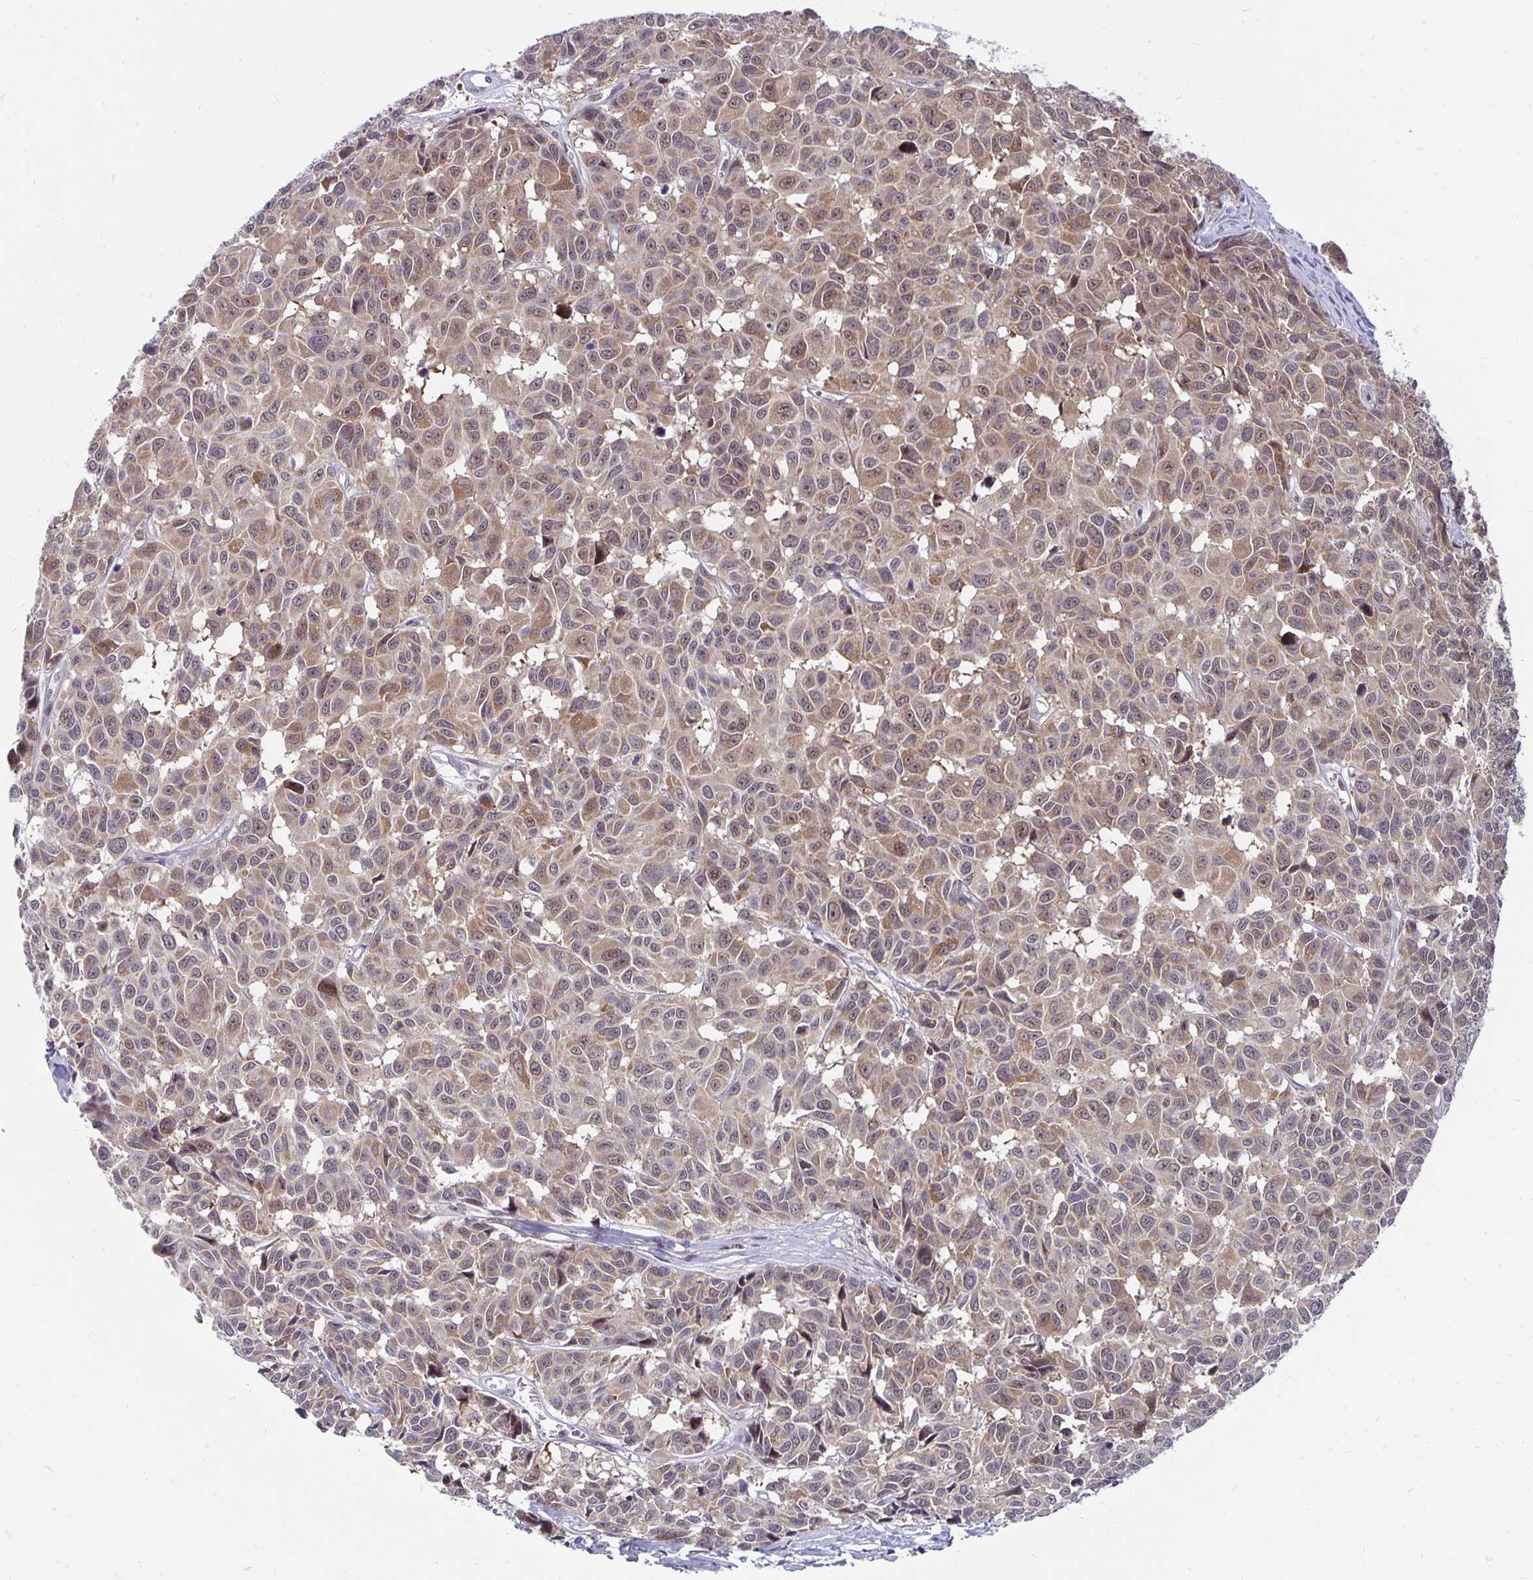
{"staining": {"intensity": "weak", "quantity": "25%-75%", "location": "cytoplasmic/membranous,nuclear"}, "tissue": "melanoma", "cell_type": "Tumor cells", "image_type": "cancer", "snomed": [{"axis": "morphology", "description": "Malignant melanoma, NOS"}, {"axis": "topography", "description": "Skin"}], "caption": "Melanoma stained with a protein marker reveals weak staining in tumor cells.", "gene": "EXOC6B", "patient": {"sex": "female", "age": 66}}